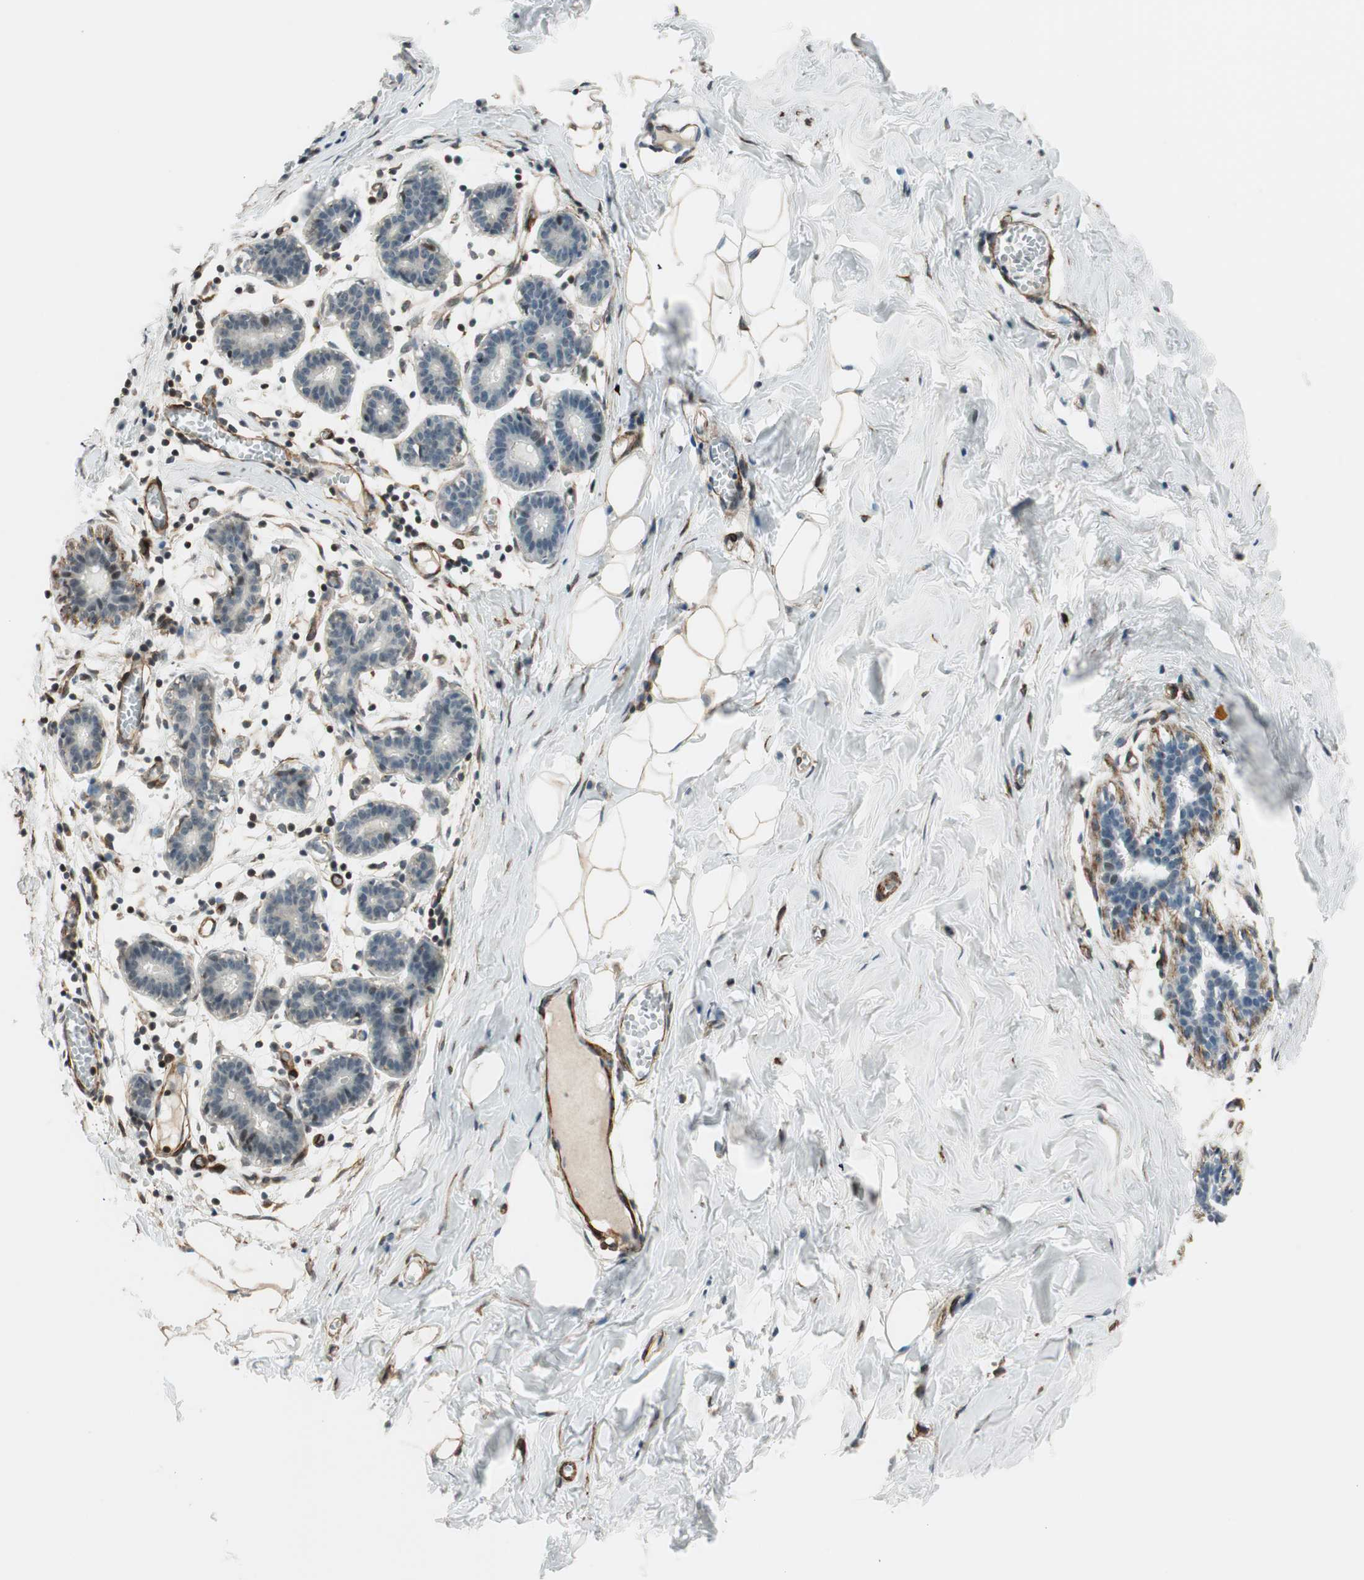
{"staining": {"intensity": "moderate", "quantity": ">75%", "location": "cytoplasmic/membranous"}, "tissue": "breast", "cell_type": "Adipocytes", "image_type": "normal", "snomed": [{"axis": "morphology", "description": "Normal tissue, NOS"}, {"axis": "topography", "description": "Breast"}], "caption": "IHC histopathology image of benign breast stained for a protein (brown), which exhibits medium levels of moderate cytoplasmic/membranous positivity in about >75% of adipocytes.", "gene": "CDK19", "patient": {"sex": "female", "age": 27}}